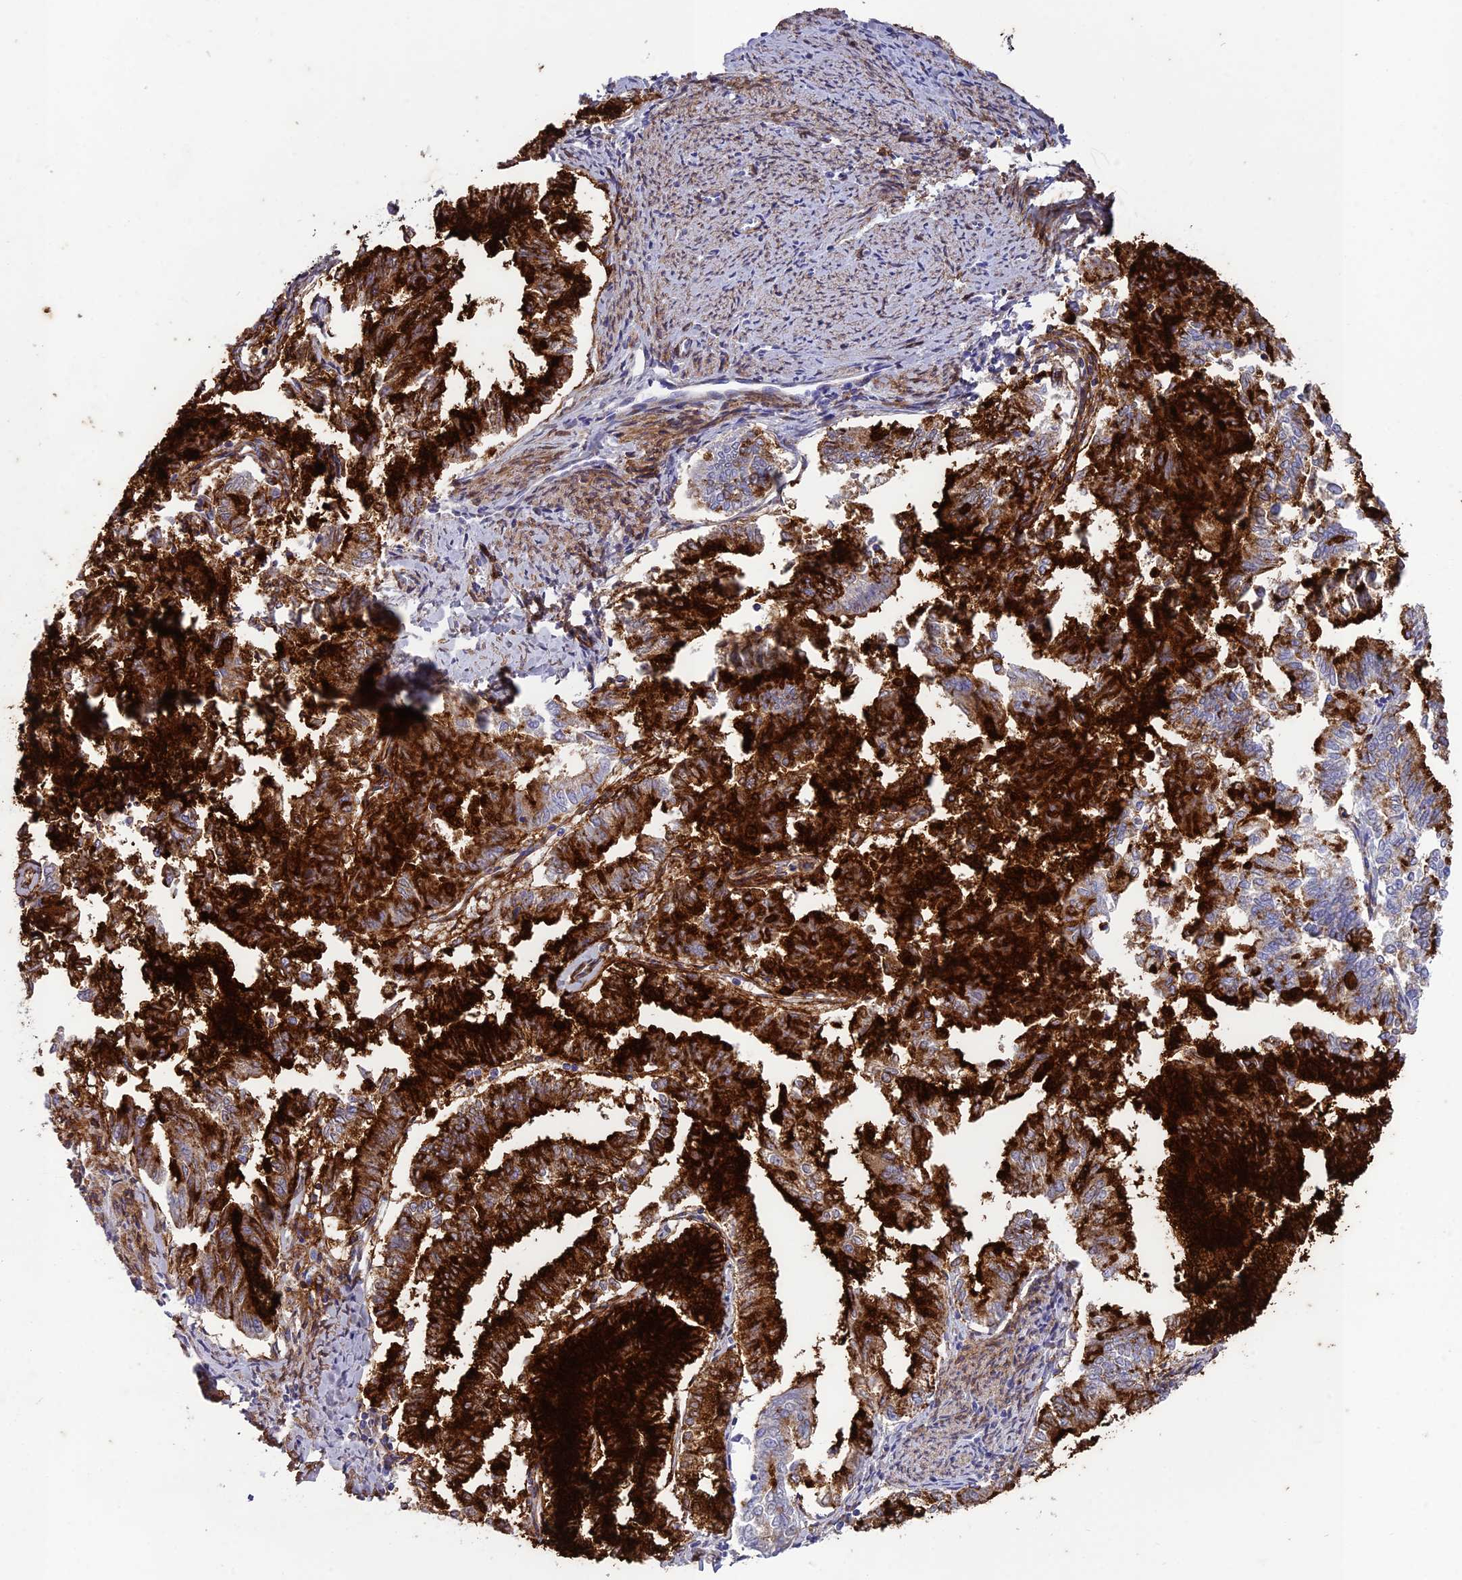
{"staining": {"intensity": "strong", "quantity": ">75%", "location": "cytoplasmic/membranous"}, "tissue": "endometrial cancer", "cell_type": "Tumor cells", "image_type": "cancer", "snomed": [{"axis": "morphology", "description": "Adenocarcinoma, NOS"}, {"axis": "topography", "description": "Endometrium"}], "caption": "Protein staining displays strong cytoplasmic/membranous staining in about >75% of tumor cells in endometrial adenocarcinoma.", "gene": "TNS1", "patient": {"sex": "female", "age": 79}}